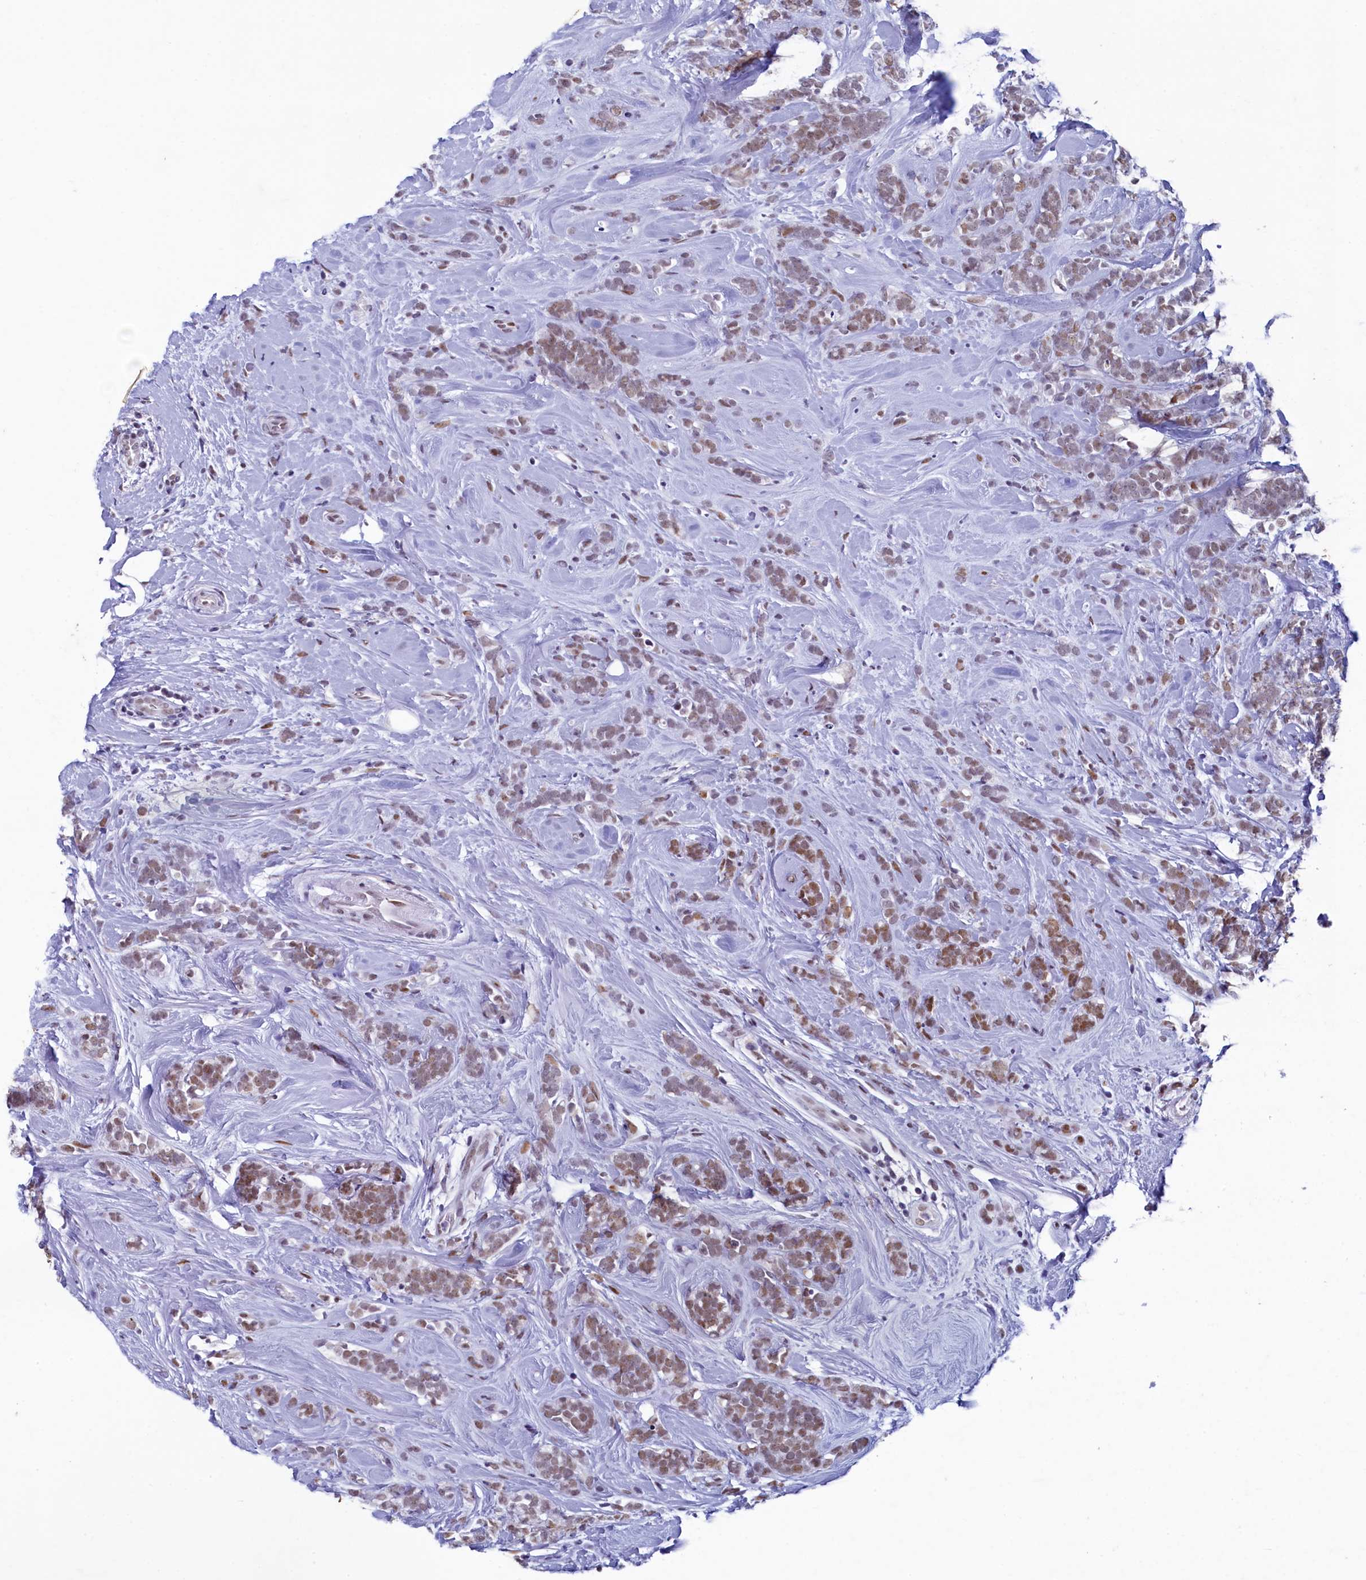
{"staining": {"intensity": "moderate", "quantity": ">75%", "location": "nuclear"}, "tissue": "breast cancer", "cell_type": "Tumor cells", "image_type": "cancer", "snomed": [{"axis": "morphology", "description": "Lobular carcinoma"}, {"axis": "topography", "description": "Breast"}], "caption": "Immunohistochemistry (IHC) (DAB) staining of human breast cancer (lobular carcinoma) reveals moderate nuclear protein positivity in approximately >75% of tumor cells.", "gene": "SUGP2", "patient": {"sex": "female", "age": 58}}